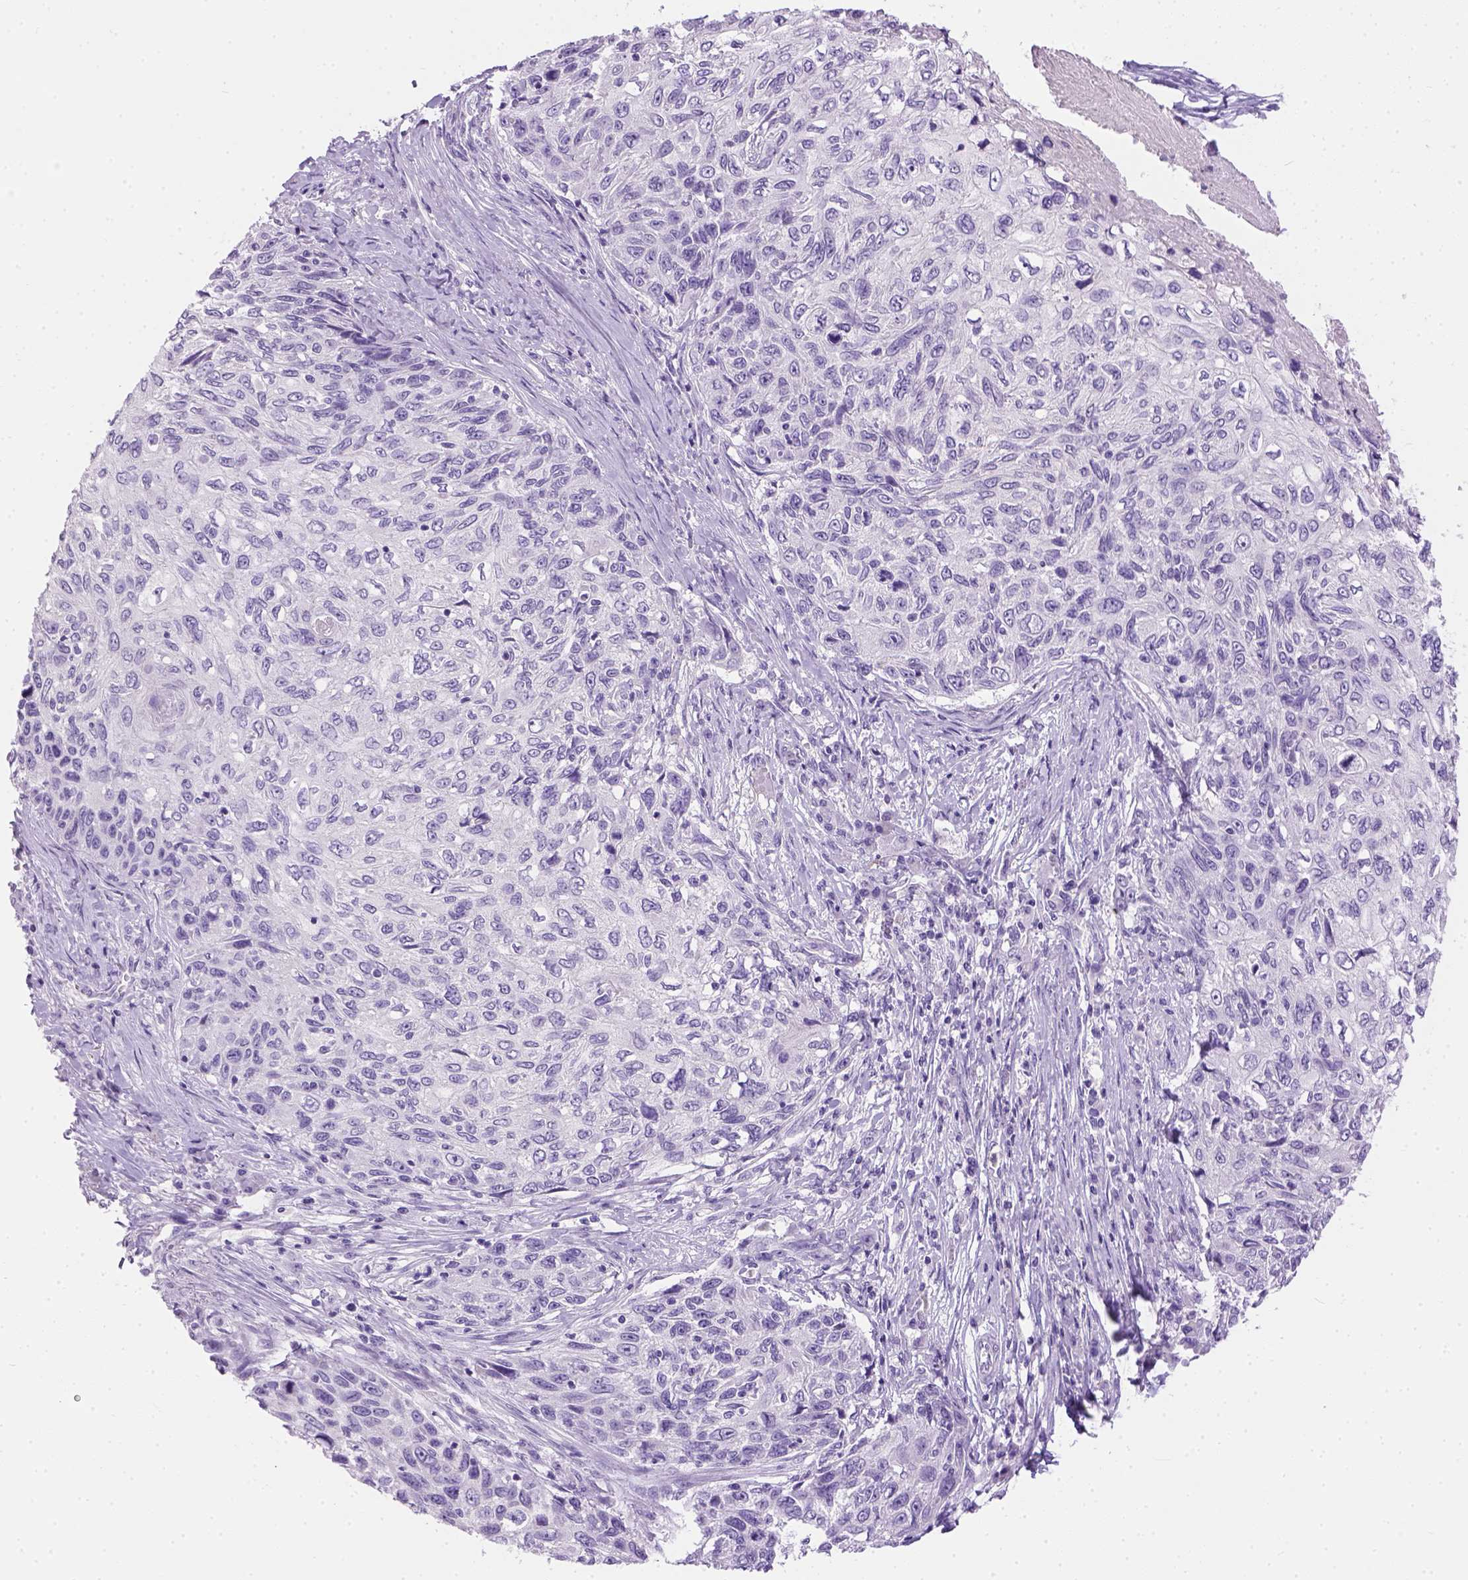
{"staining": {"intensity": "negative", "quantity": "none", "location": "none"}, "tissue": "skin cancer", "cell_type": "Tumor cells", "image_type": "cancer", "snomed": [{"axis": "morphology", "description": "Squamous cell carcinoma, NOS"}, {"axis": "topography", "description": "Skin"}], "caption": "DAB (3,3'-diaminobenzidine) immunohistochemical staining of human skin squamous cell carcinoma displays no significant positivity in tumor cells.", "gene": "TMEM38A", "patient": {"sex": "male", "age": 92}}